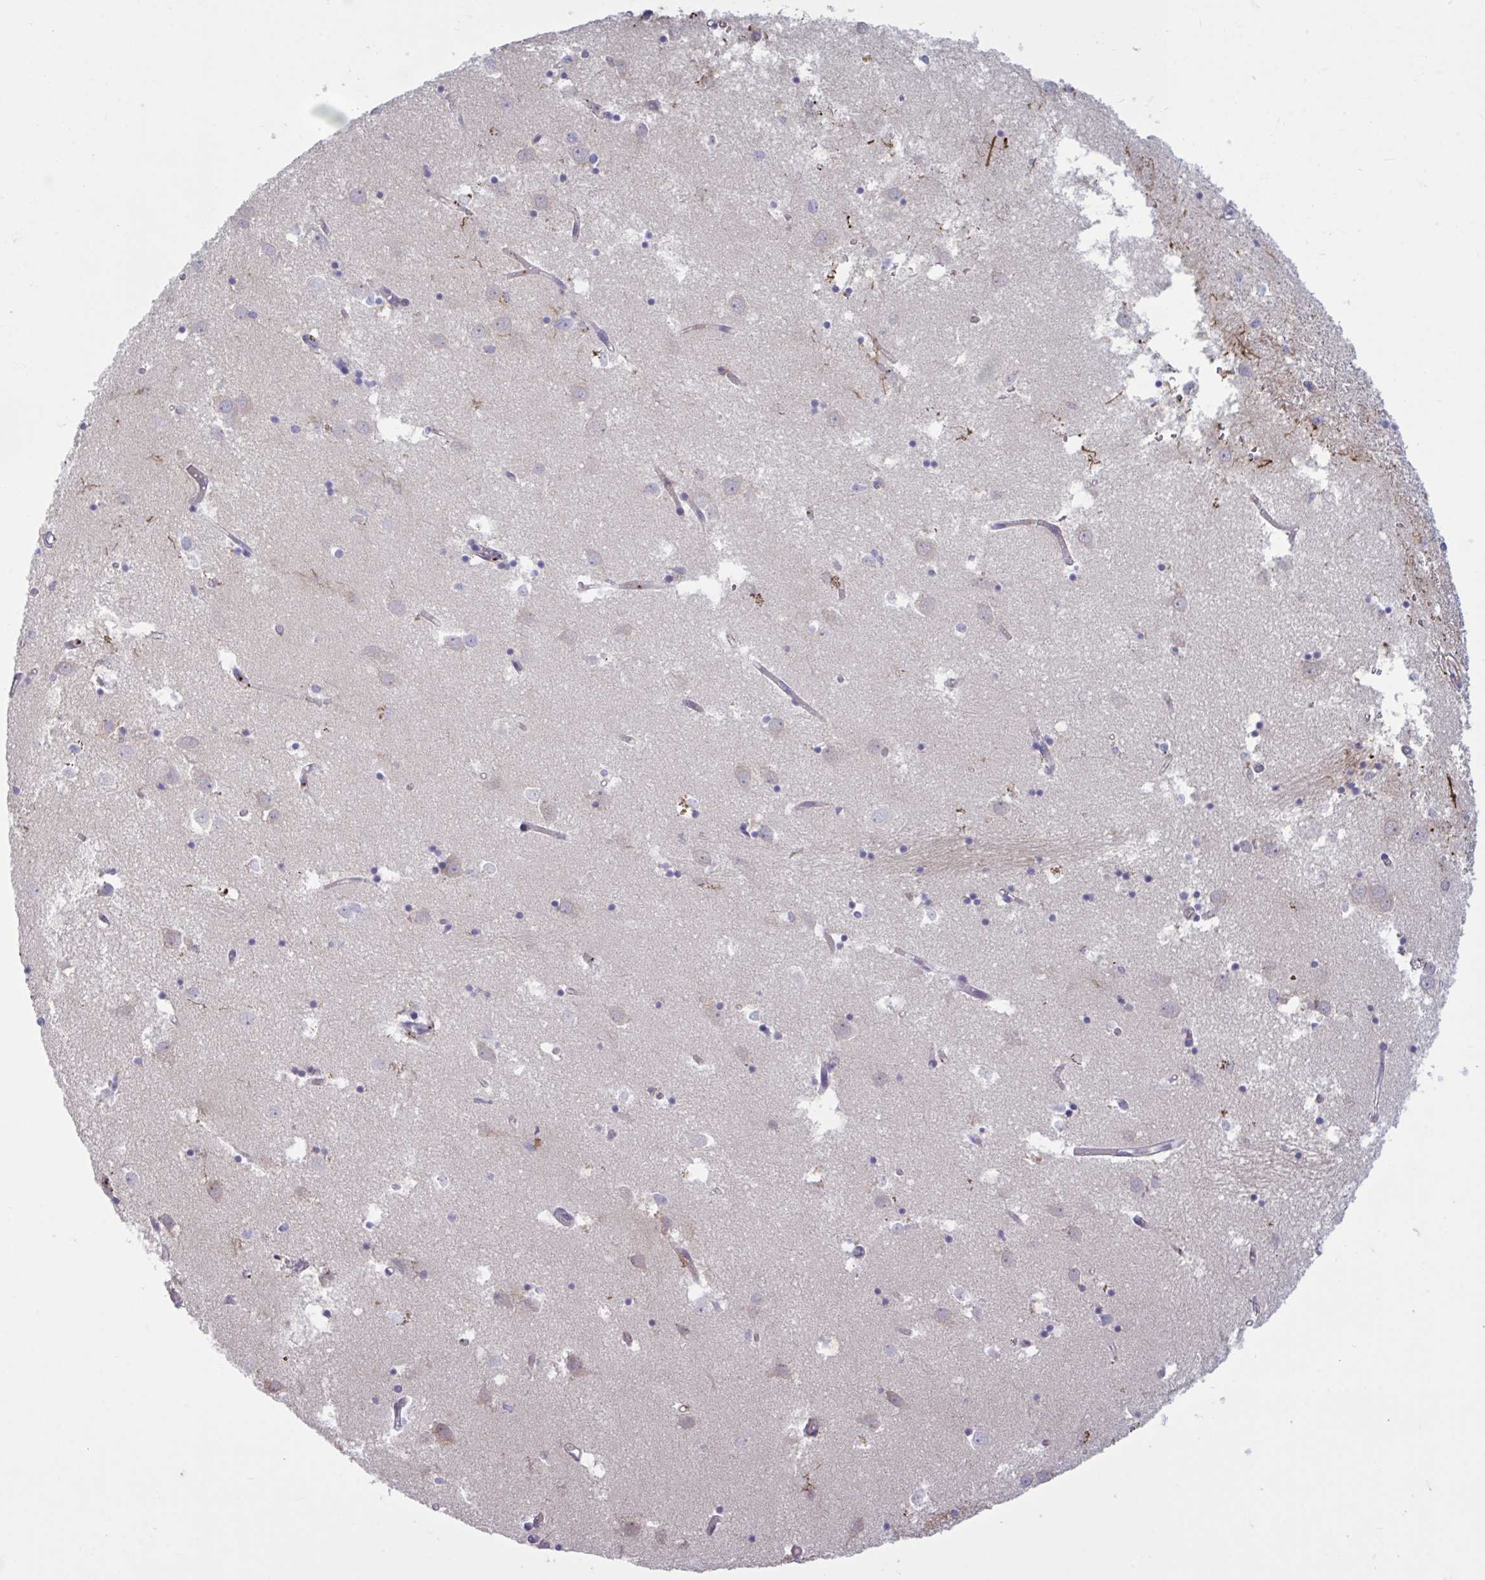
{"staining": {"intensity": "negative", "quantity": "none", "location": "none"}, "tissue": "caudate", "cell_type": "Glial cells", "image_type": "normal", "snomed": [{"axis": "morphology", "description": "Normal tissue, NOS"}, {"axis": "topography", "description": "Lateral ventricle wall"}], "caption": "Immunohistochemical staining of benign human caudate shows no significant expression in glial cells. (Brightfield microscopy of DAB immunohistochemistry at high magnification).", "gene": "IL1R1", "patient": {"sex": "male", "age": 70}}